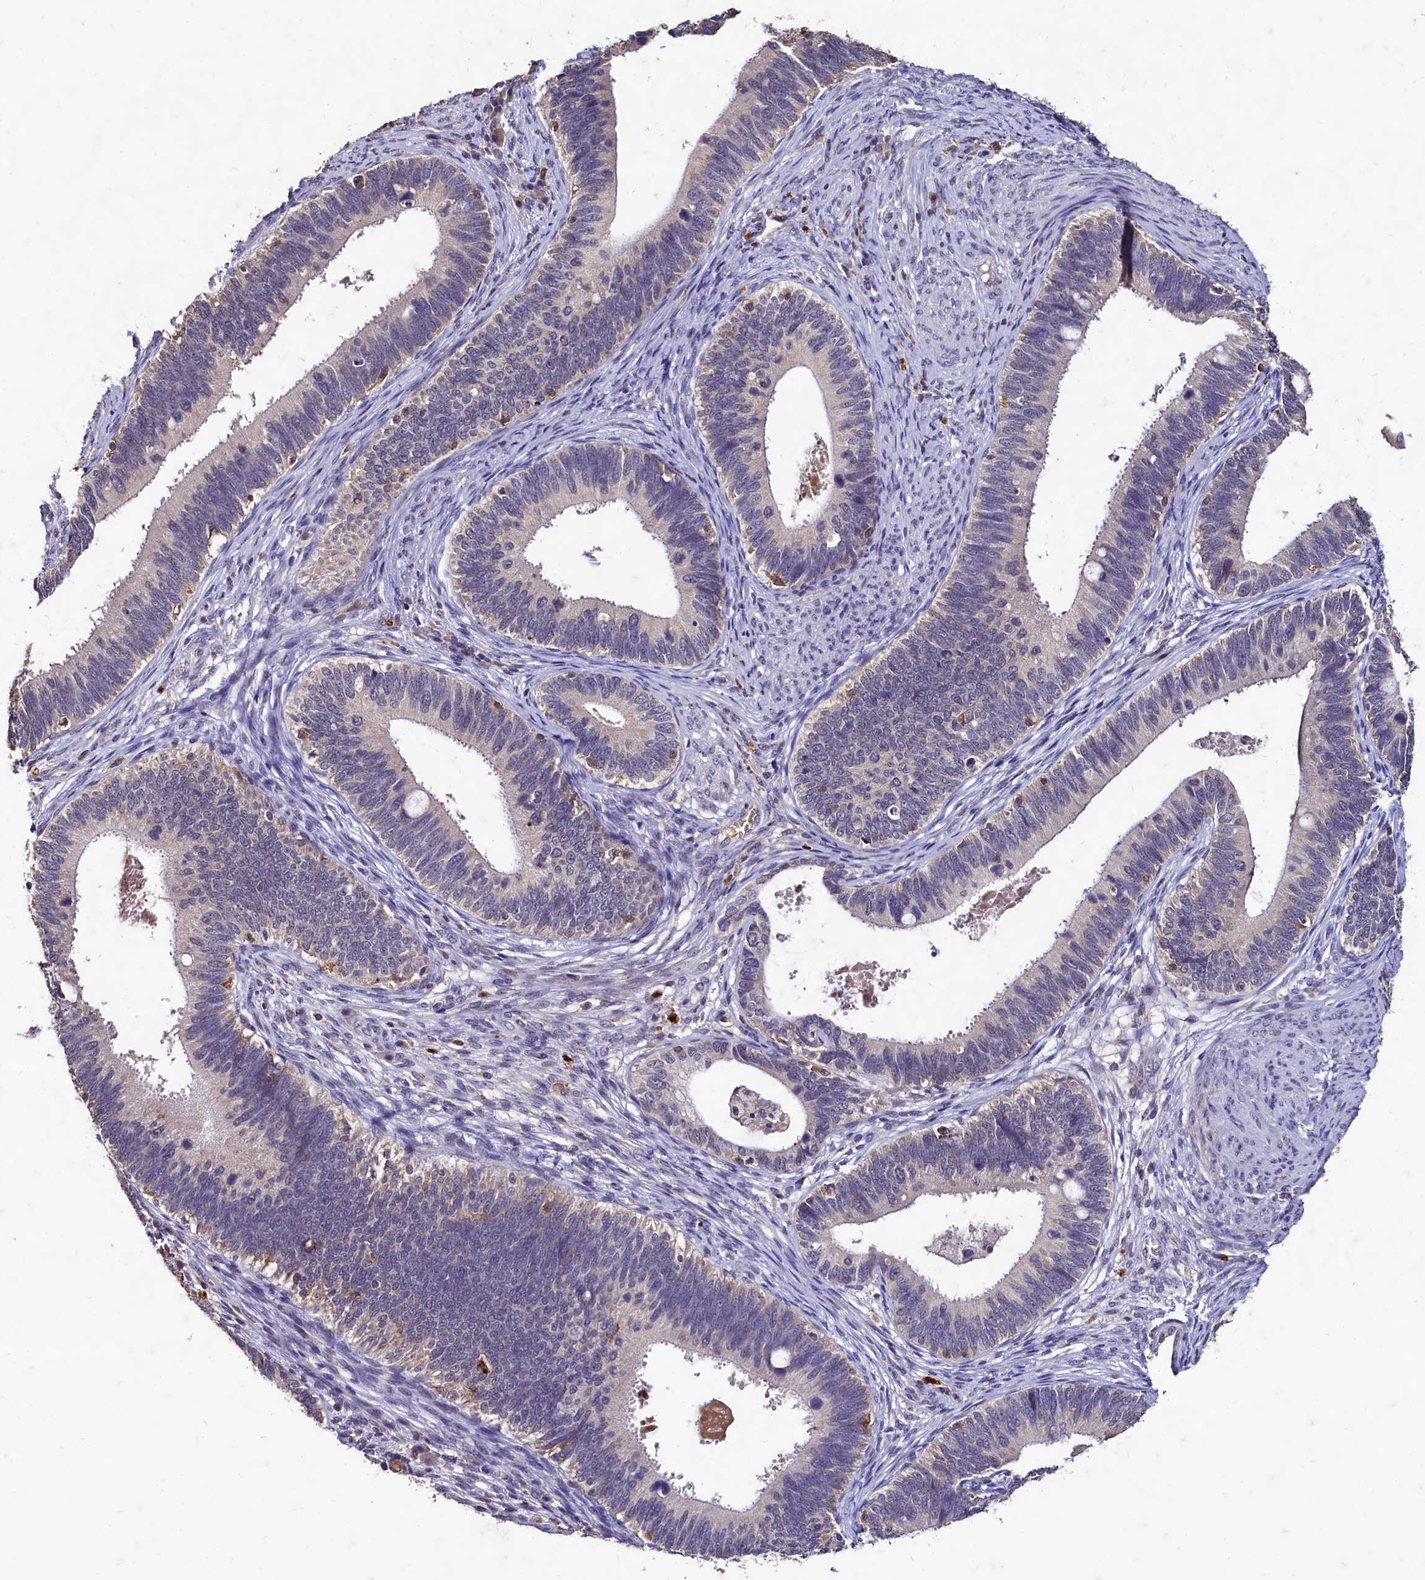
{"staining": {"intensity": "negative", "quantity": "none", "location": "none"}, "tissue": "cervical cancer", "cell_type": "Tumor cells", "image_type": "cancer", "snomed": [{"axis": "morphology", "description": "Adenocarcinoma, NOS"}, {"axis": "topography", "description": "Cervix"}], "caption": "DAB immunohistochemical staining of cervical adenocarcinoma displays no significant staining in tumor cells. The staining is performed using DAB brown chromogen with nuclei counter-stained in using hematoxylin.", "gene": "CSTPP1", "patient": {"sex": "female", "age": 42}}